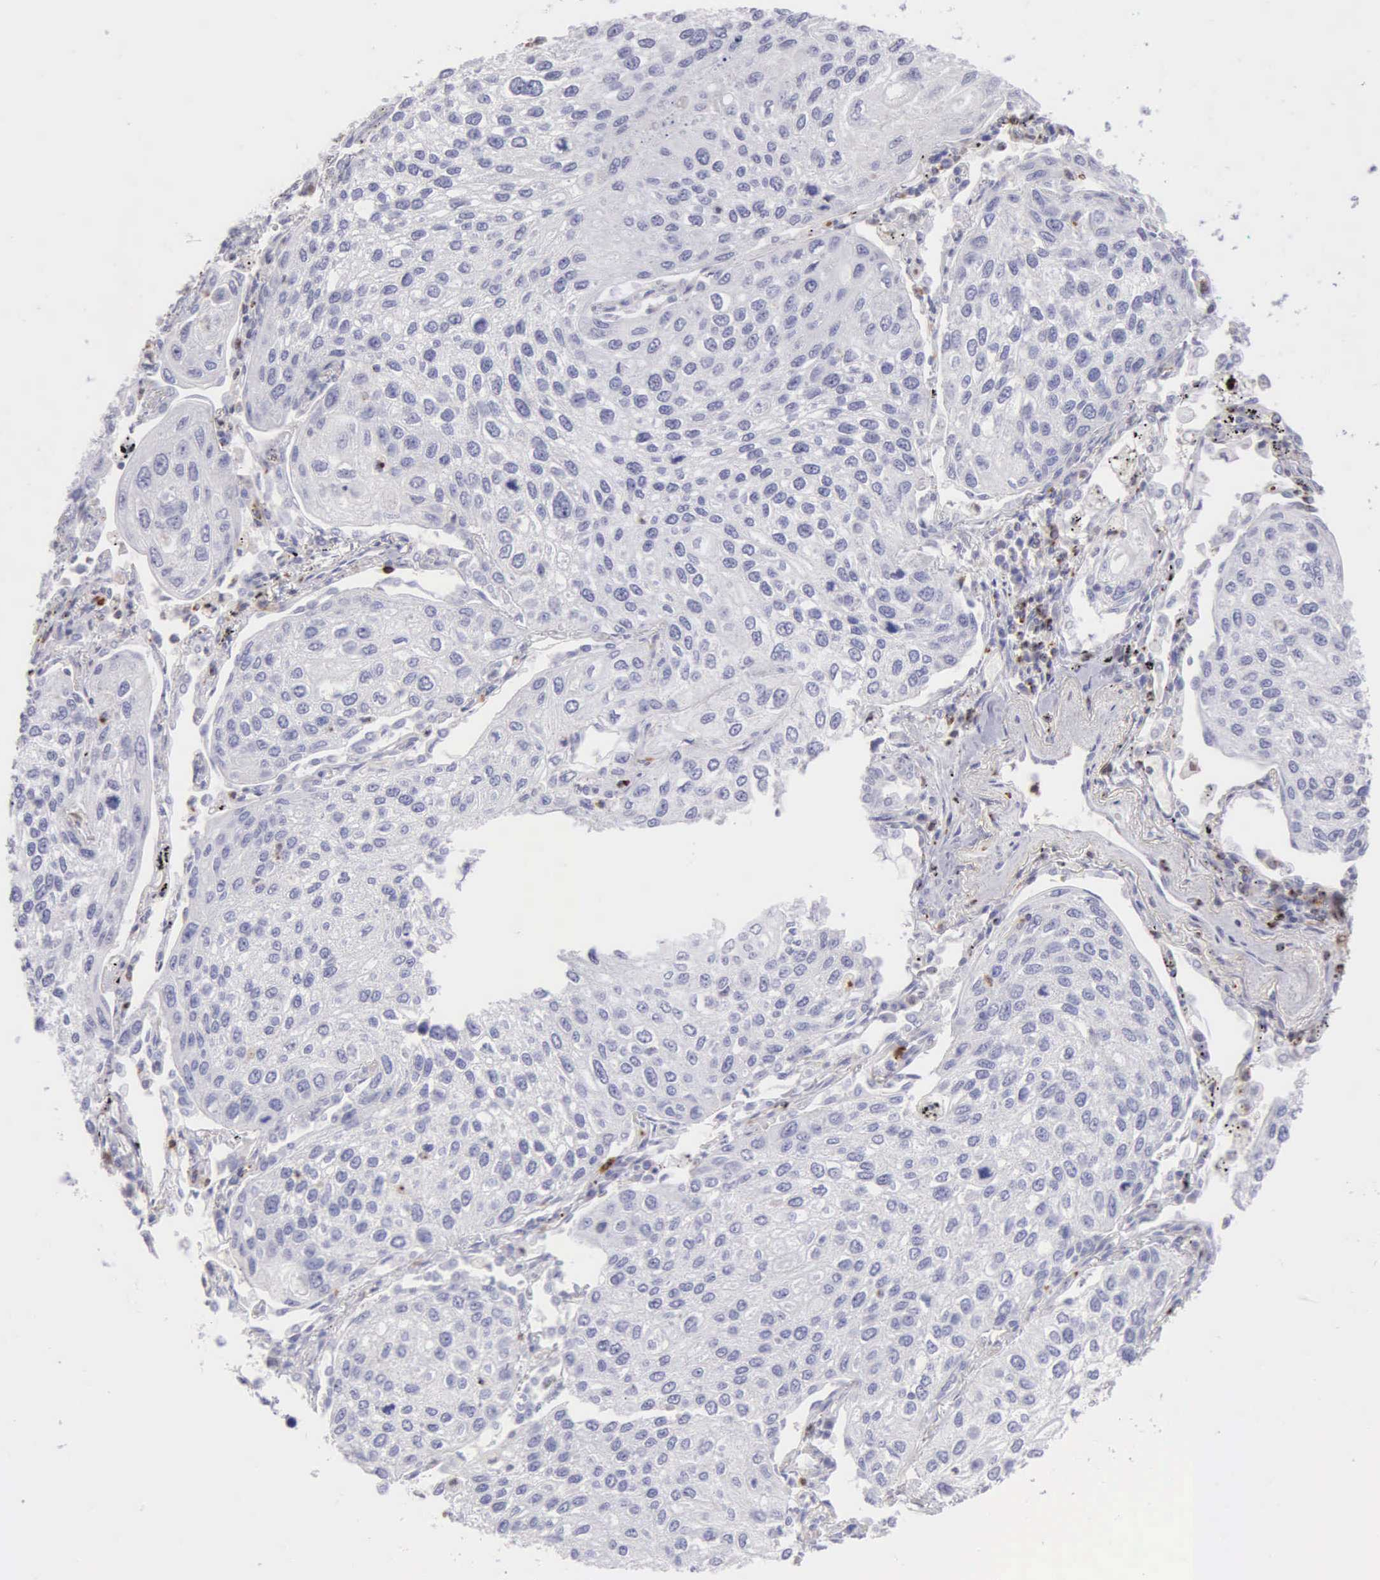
{"staining": {"intensity": "negative", "quantity": "none", "location": "none"}, "tissue": "lung cancer", "cell_type": "Tumor cells", "image_type": "cancer", "snomed": [{"axis": "morphology", "description": "Squamous cell carcinoma, NOS"}, {"axis": "topography", "description": "Lung"}], "caption": "This is a image of immunohistochemistry (IHC) staining of squamous cell carcinoma (lung), which shows no expression in tumor cells.", "gene": "SRGN", "patient": {"sex": "male", "age": 75}}